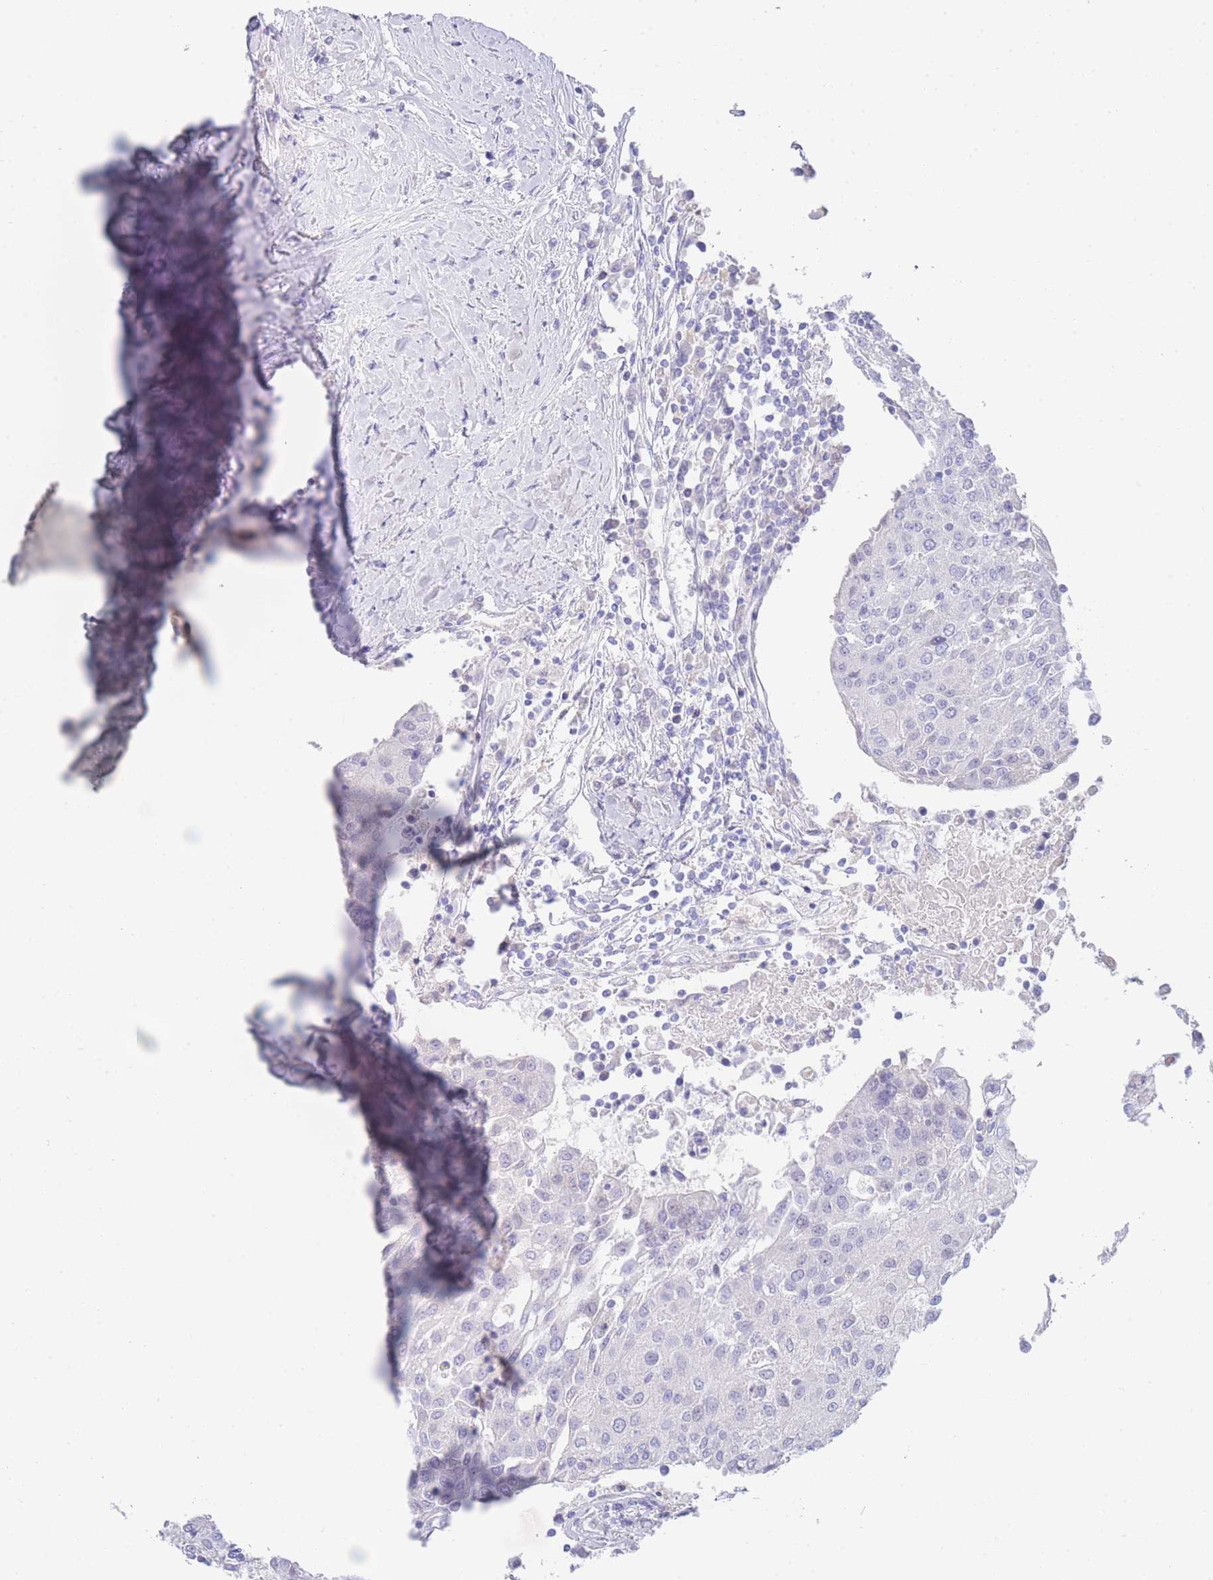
{"staining": {"intensity": "negative", "quantity": "none", "location": "none"}, "tissue": "urothelial cancer", "cell_type": "Tumor cells", "image_type": "cancer", "snomed": [{"axis": "morphology", "description": "Urothelial carcinoma, High grade"}, {"axis": "topography", "description": "Urinary bladder"}], "caption": "Tumor cells show no significant positivity in urothelial cancer. The staining was performed using DAB (3,3'-diaminobenzidine) to visualize the protein expression in brown, while the nuclei were stained in blue with hematoxylin (Magnification: 20x).", "gene": "LRRC37A", "patient": {"sex": "female", "age": 85}}